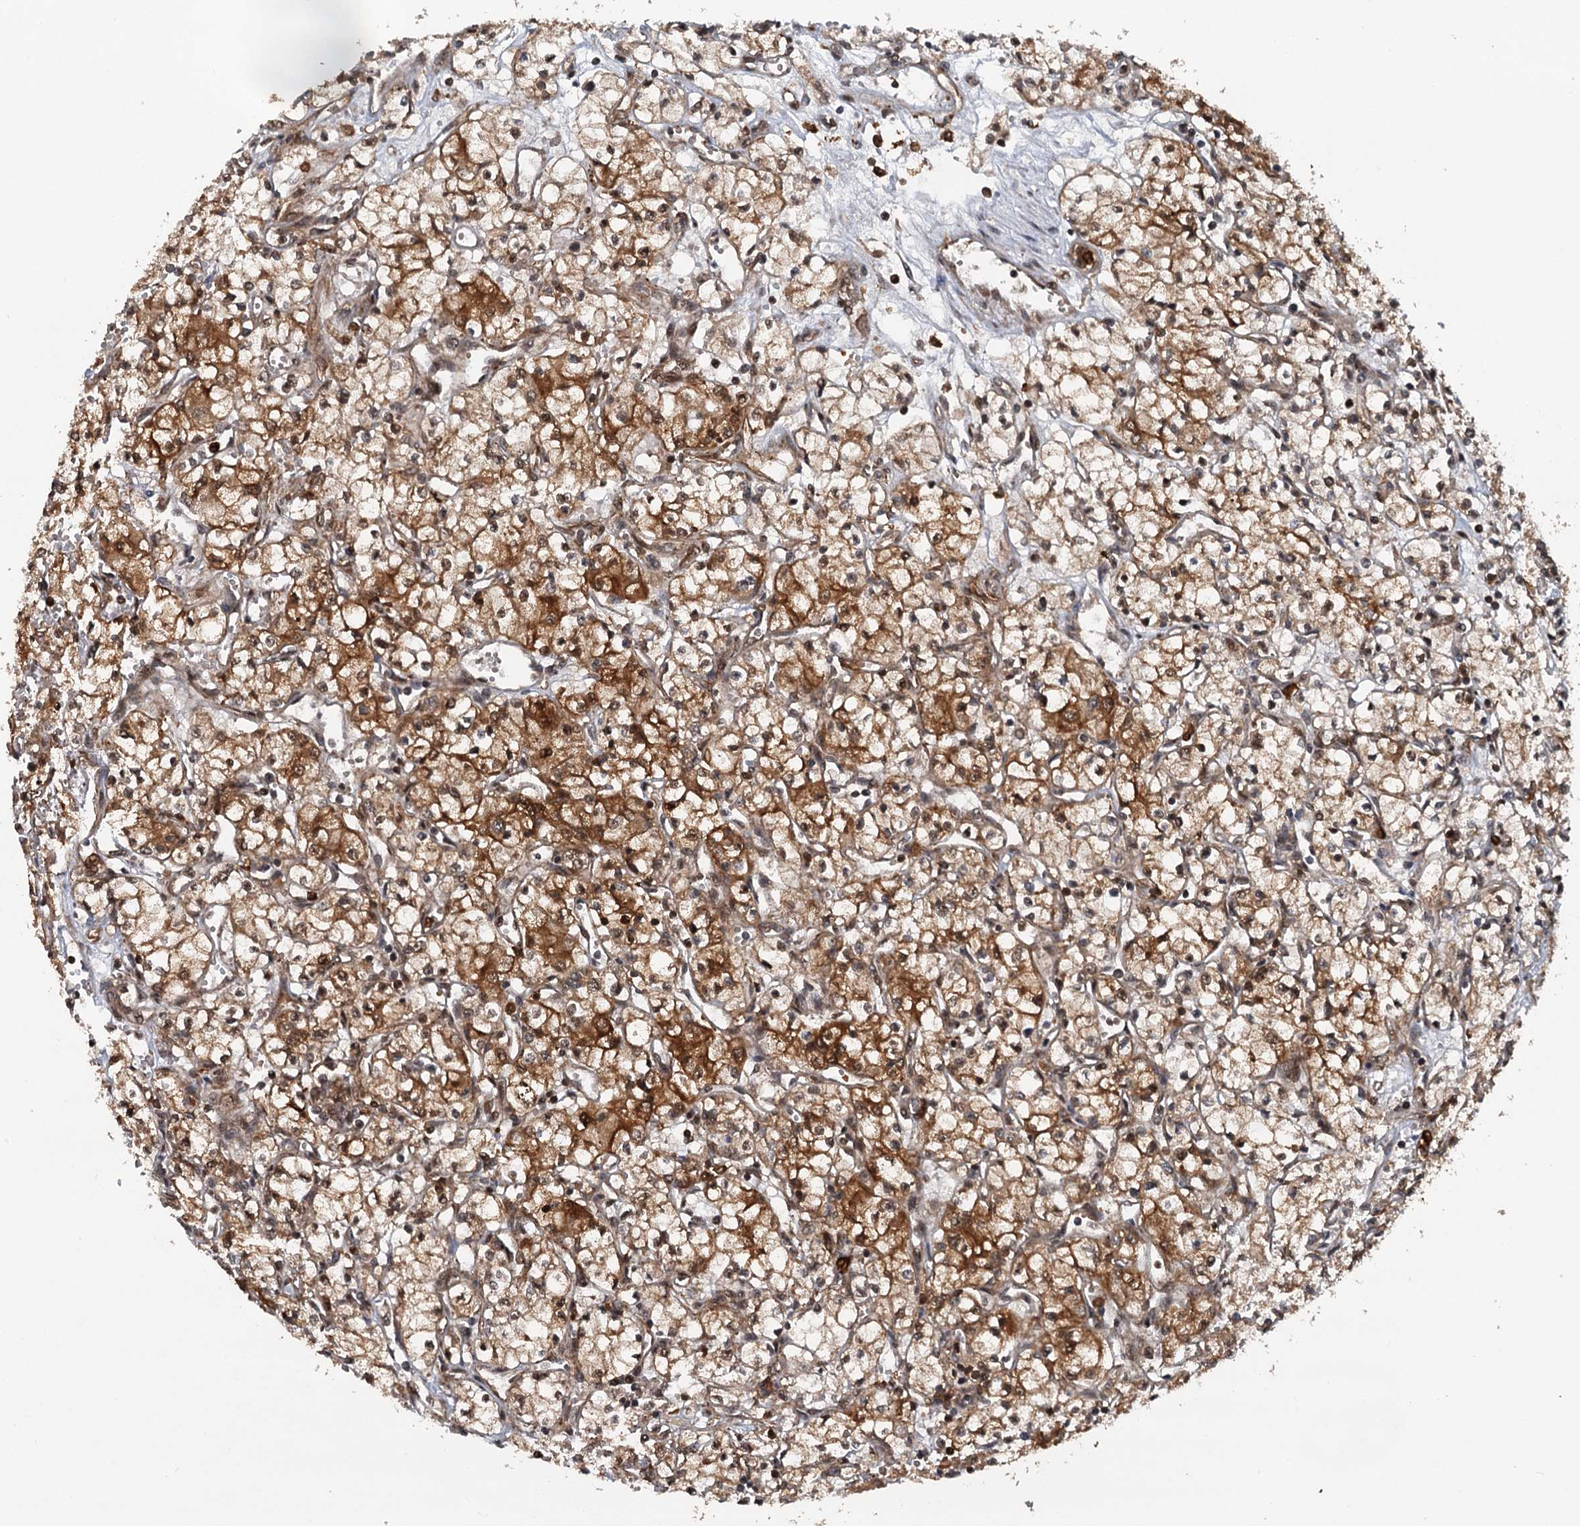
{"staining": {"intensity": "moderate", "quantity": ">75%", "location": "cytoplasmic/membranous"}, "tissue": "renal cancer", "cell_type": "Tumor cells", "image_type": "cancer", "snomed": [{"axis": "morphology", "description": "Adenocarcinoma, NOS"}, {"axis": "topography", "description": "Kidney"}], "caption": "DAB (3,3'-diaminobenzidine) immunohistochemical staining of renal cancer demonstrates moderate cytoplasmic/membranous protein staining in approximately >75% of tumor cells.", "gene": "STUB1", "patient": {"sex": "male", "age": 59}}